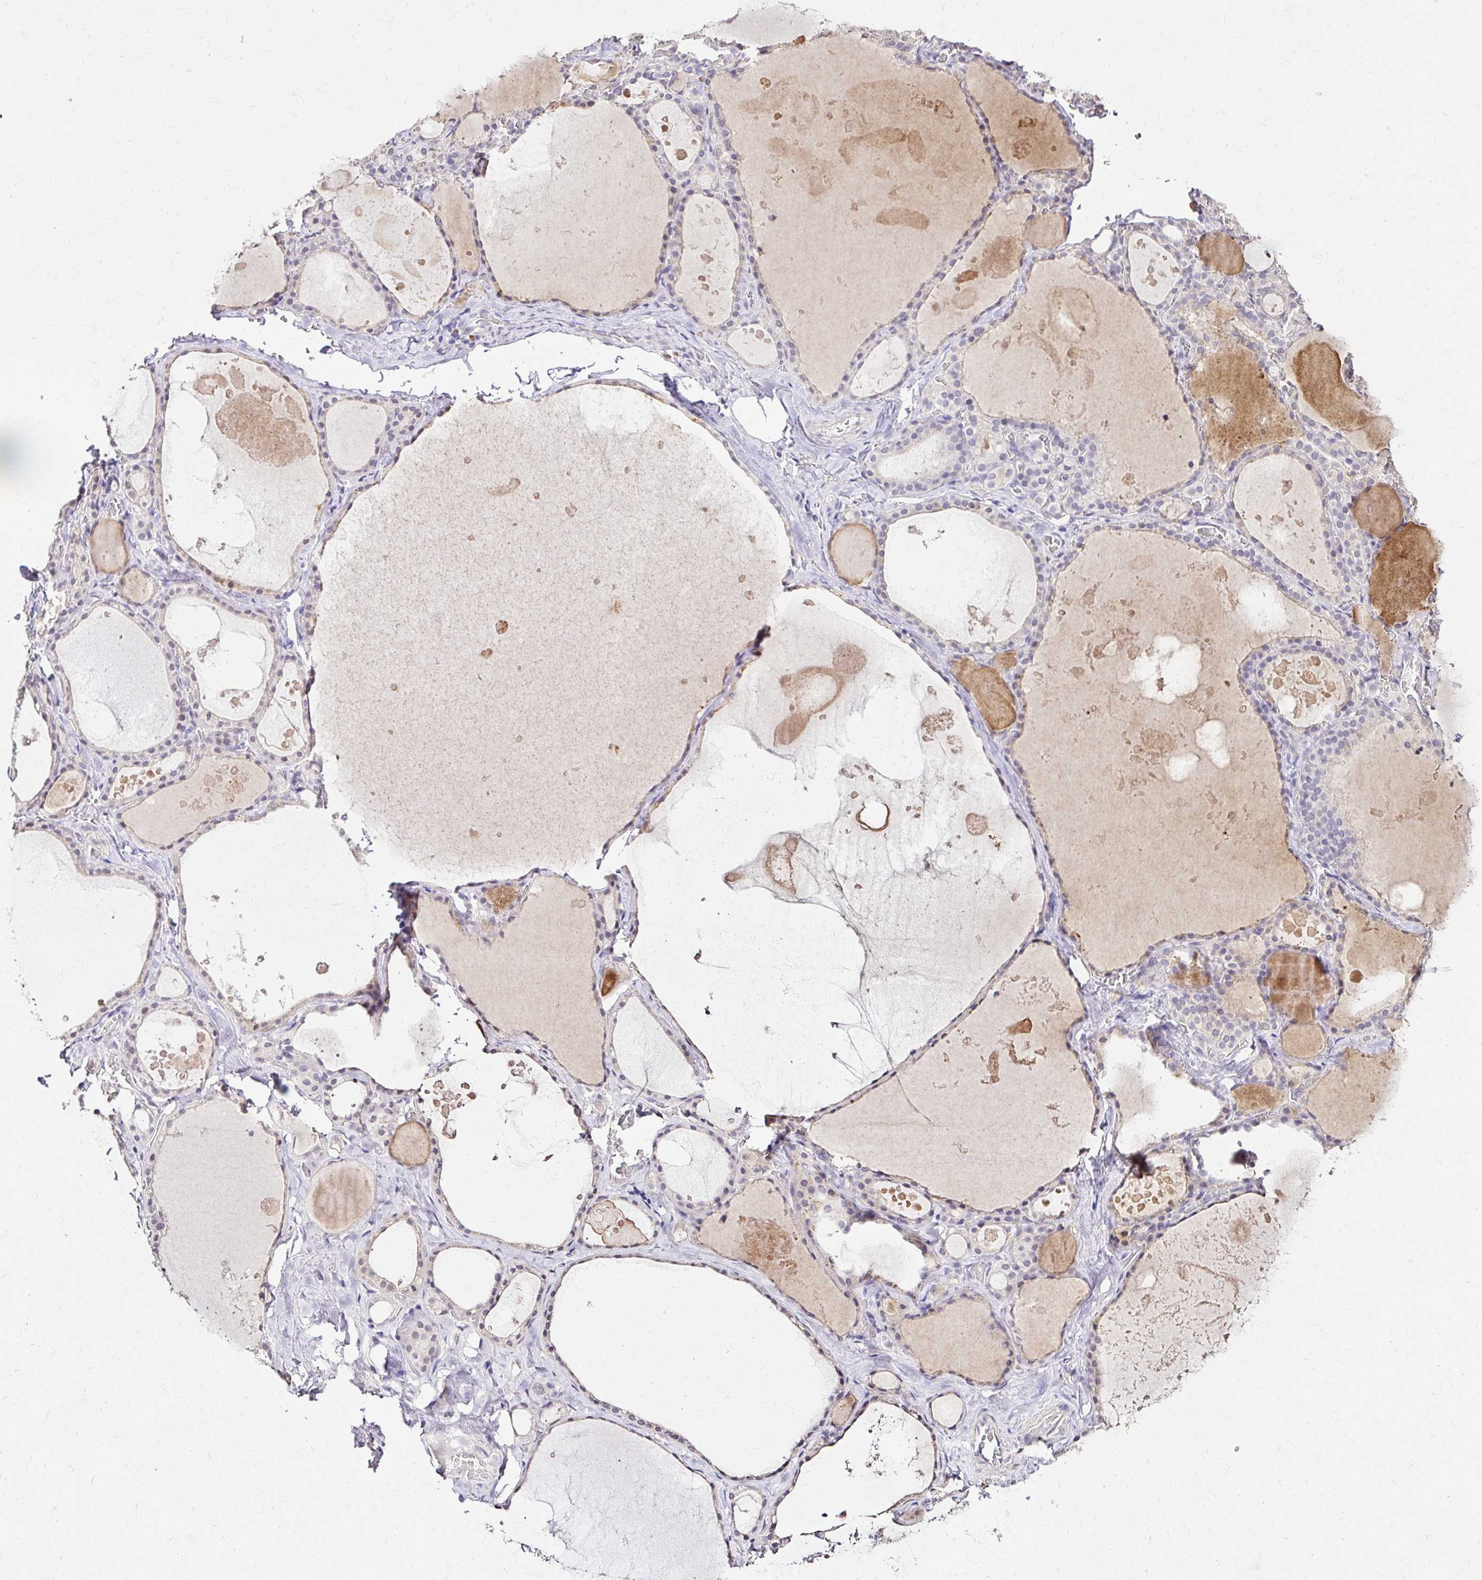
{"staining": {"intensity": "strong", "quantity": "25%-75%", "location": "cytoplasmic/membranous"}, "tissue": "thyroid gland", "cell_type": "Glandular cells", "image_type": "normal", "snomed": [{"axis": "morphology", "description": "Normal tissue, NOS"}, {"axis": "topography", "description": "Thyroid gland"}], "caption": "A photomicrograph of human thyroid gland stained for a protein exhibits strong cytoplasmic/membranous brown staining in glandular cells.", "gene": "KIAA1210", "patient": {"sex": "male", "age": 56}}